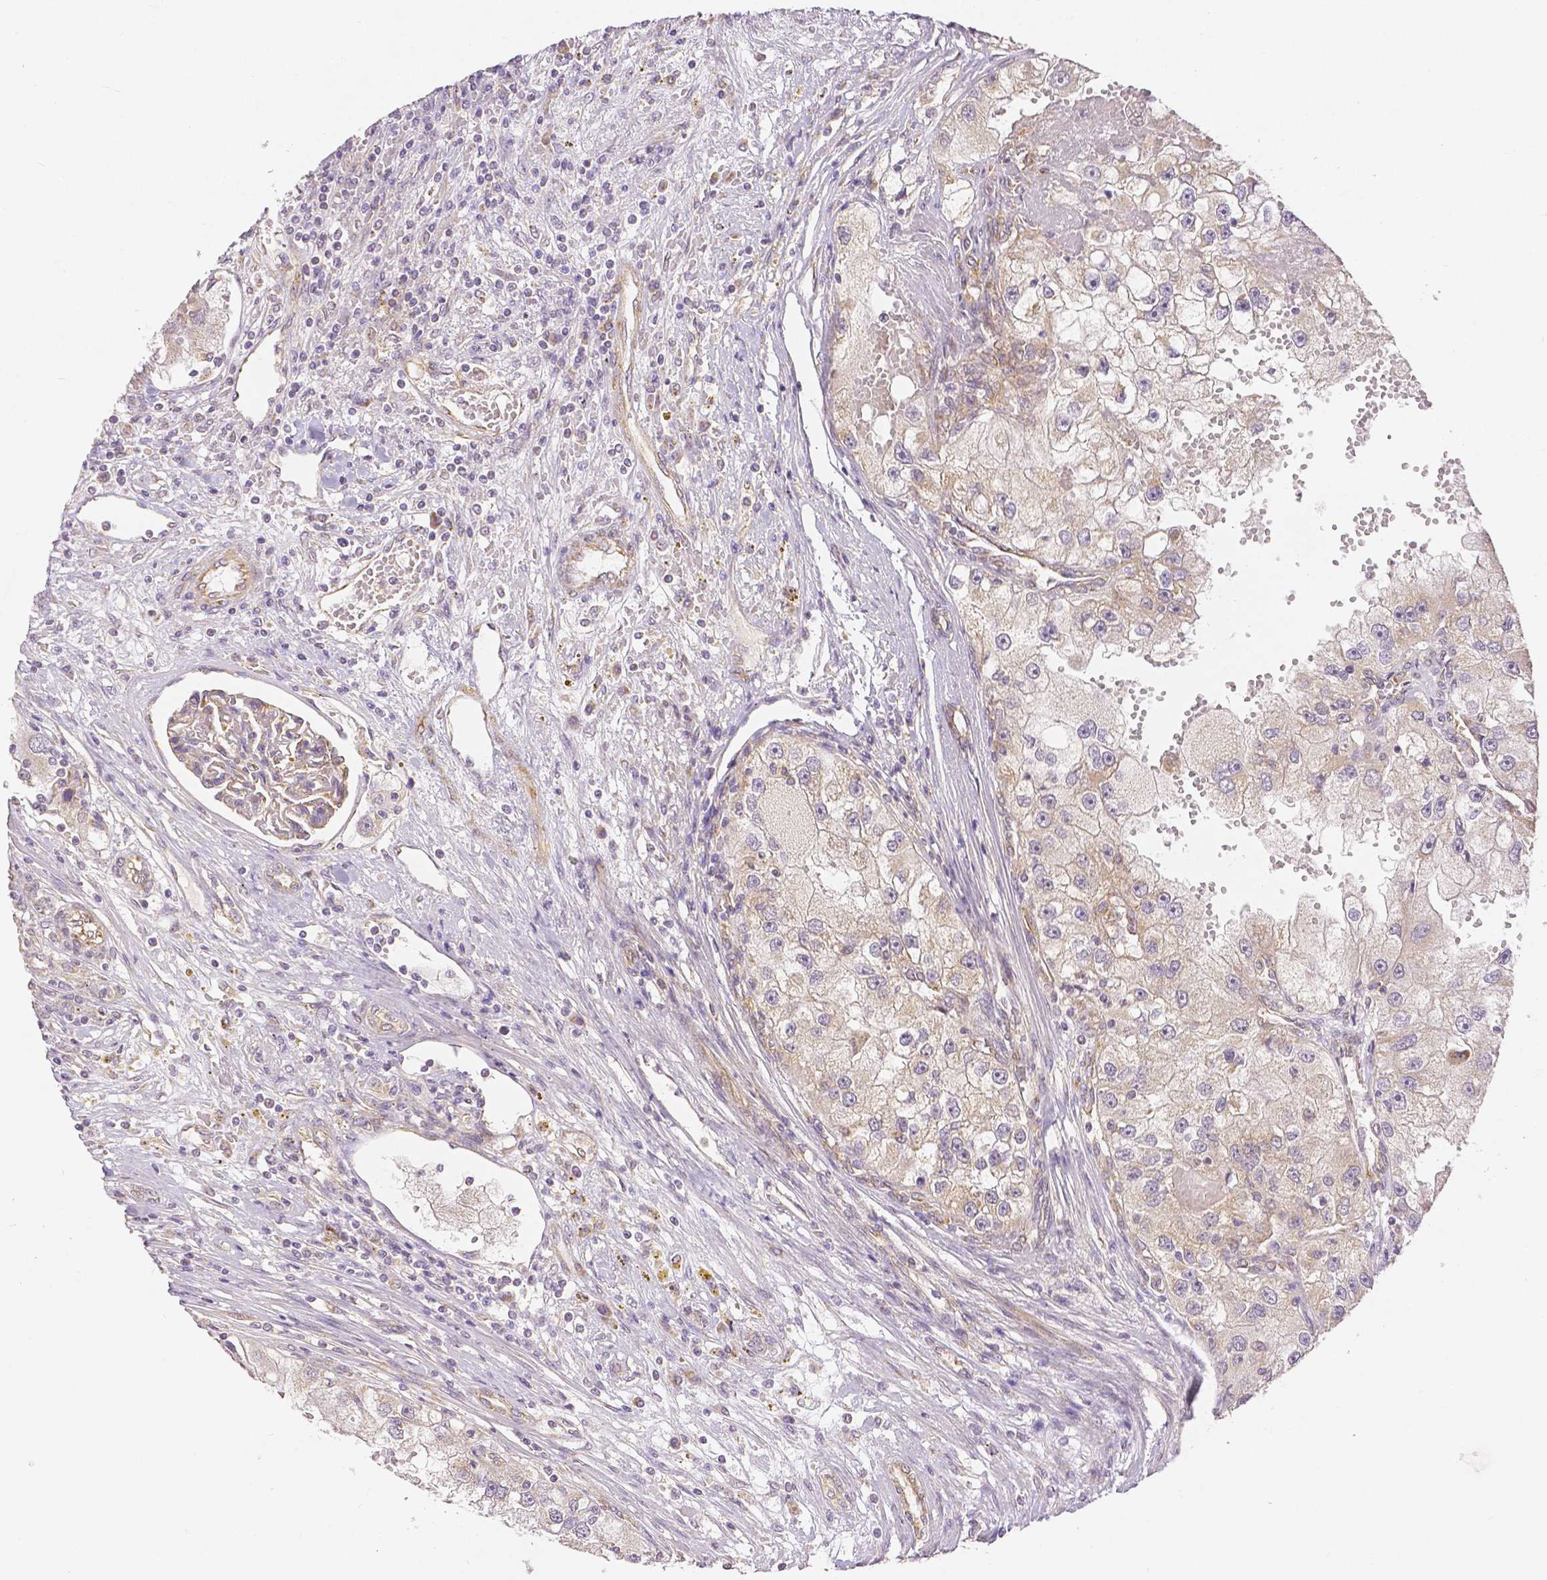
{"staining": {"intensity": "weak", "quantity": "<25%", "location": "cytoplasmic/membranous,nuclear"}, "tissue": "renal cancer", "cell_type": "Tumor cells", "image_type": "cancer", "snomed": [{"axis": "morphology", "description": "Adenocarcinoma, NOS"}, {"axis": "topography", "description": "Kidney"}], "caption": "This is an IHC histopathology image of renal cancer. There is no positivity in tumor cells.", "gene": "RHOT1", "patient": {"sex": "male", "age": 63}}